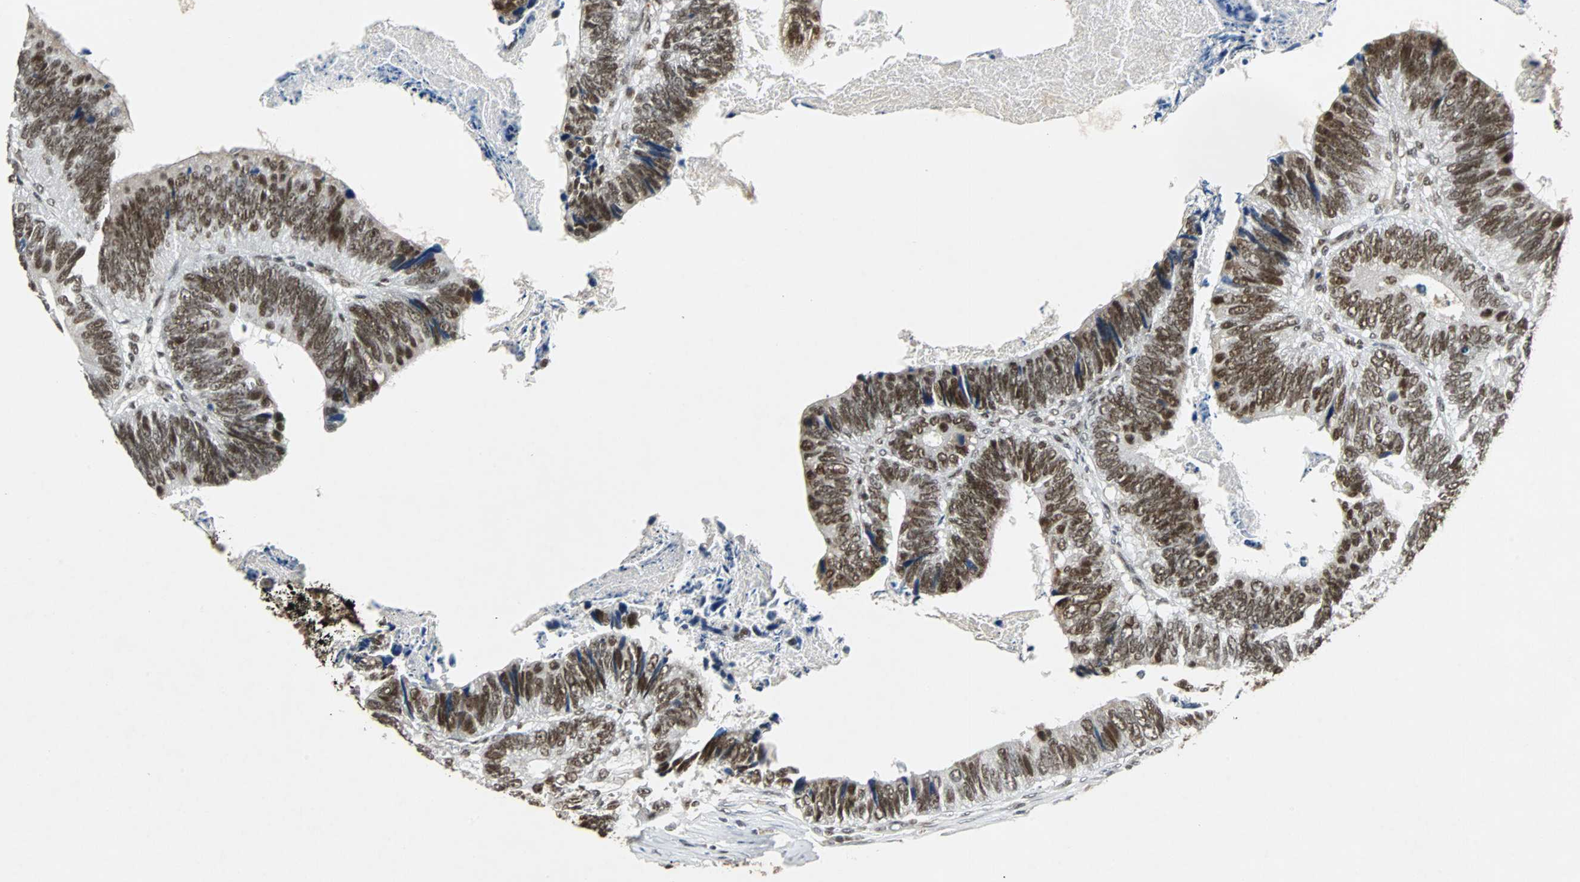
{"staining": {"intensity": "moderate", "quantity": ">75%", "location": "nuclear"}, "tissue": "colorectal cancer", "cell_type": "Tumor cells", "image_type": "cancer", "snomed": [{"axis": "morphology", "description": "Adenocarcinoma, NOS"}, {"axis": "topography", "description": "Colon"}], "caption": "A histopathology image of human adenocarcinoma (colorectal) stained for a protein reveals moderate nuclear brown staining in tumor cells.", "gene": "TAF5", "patient": {"sex": "male", "age": 72}}